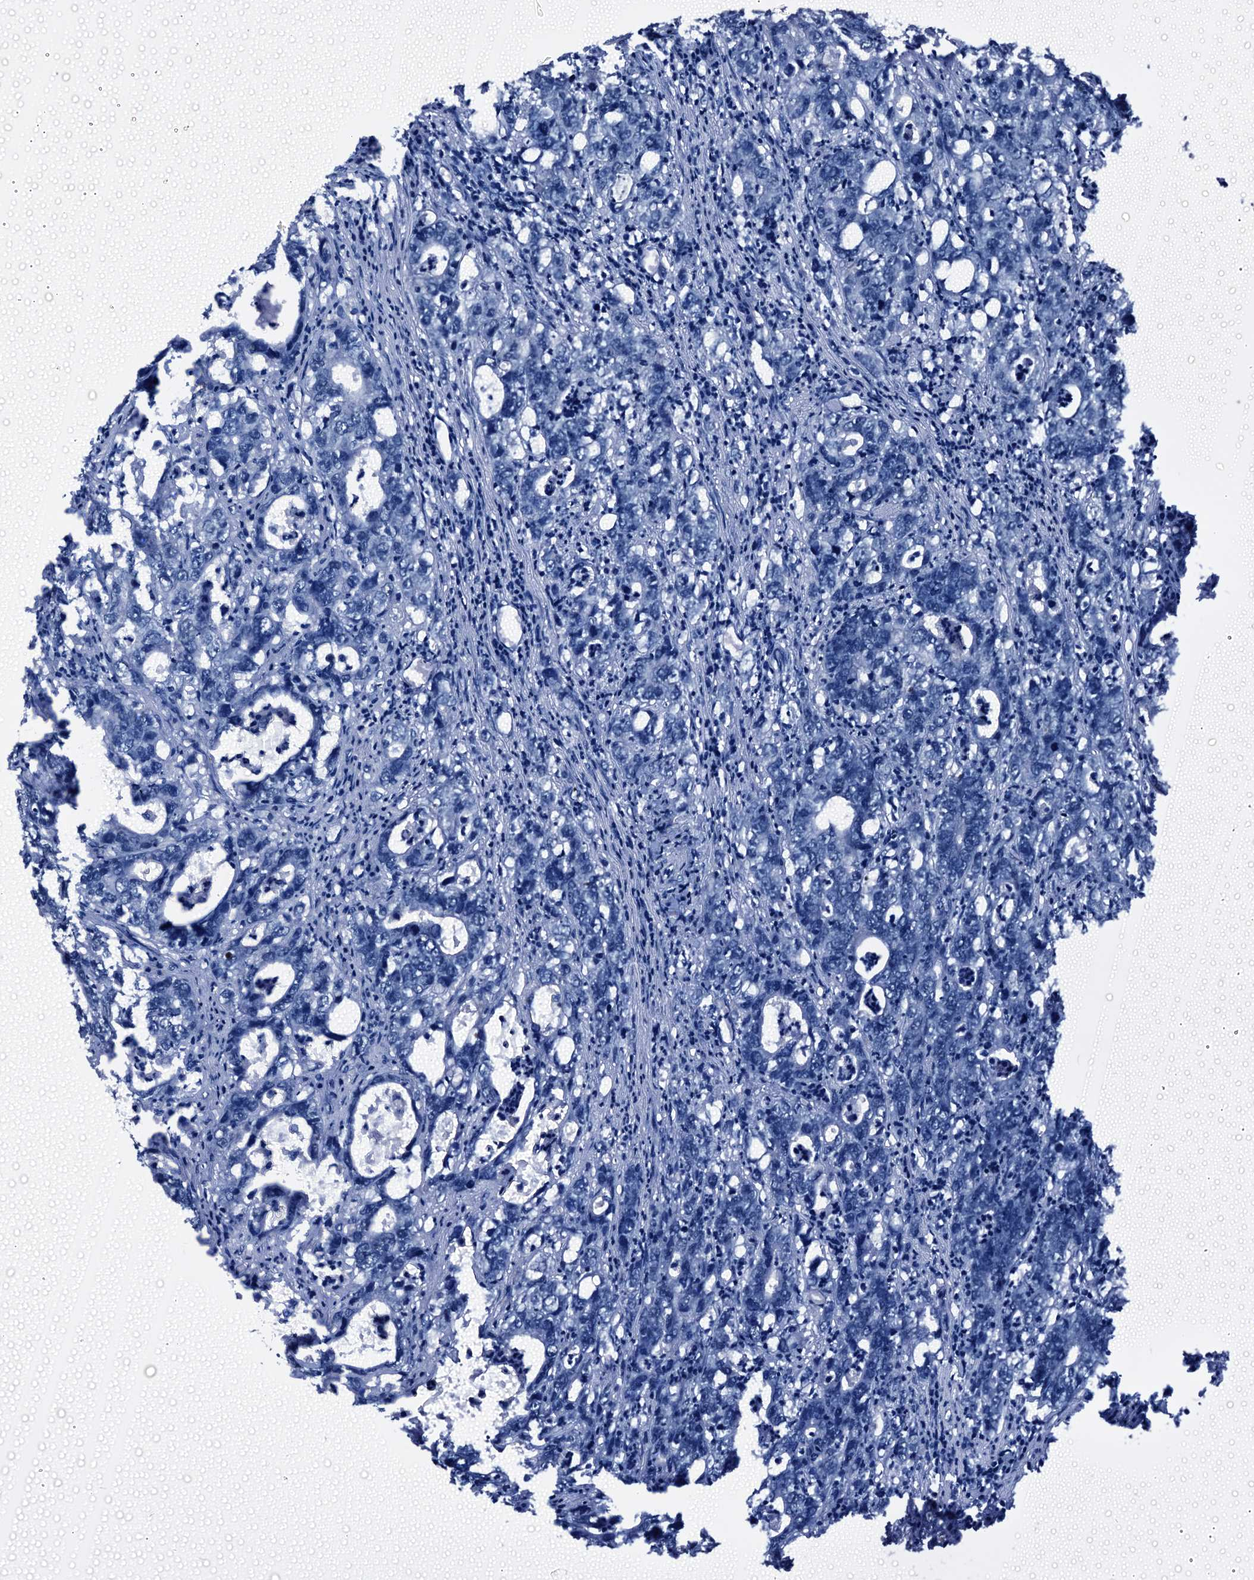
{"staining": {"intensity": "negative", "quantity": "none", "location": "none"}, "tissue": "colorectal cancer", "cell_type": "Tumor cells", "image_type": "cancer", "snomed": [{"axis": "morphology", "description": "Adenocarcinoma, NOS"}, {"axis": "topography", "description": "Colon"}], "caption": "DAB (3,3'-diaminobenzidine) immunohistochemical staining of colorectal adenocarcinoma demonstrates no significant expression in tumor cells. (DAB IHC visualized using brightfield microscopy, high magnification).", "gene": "EMG1", "patient": {"sex": "female", "age": 75}}